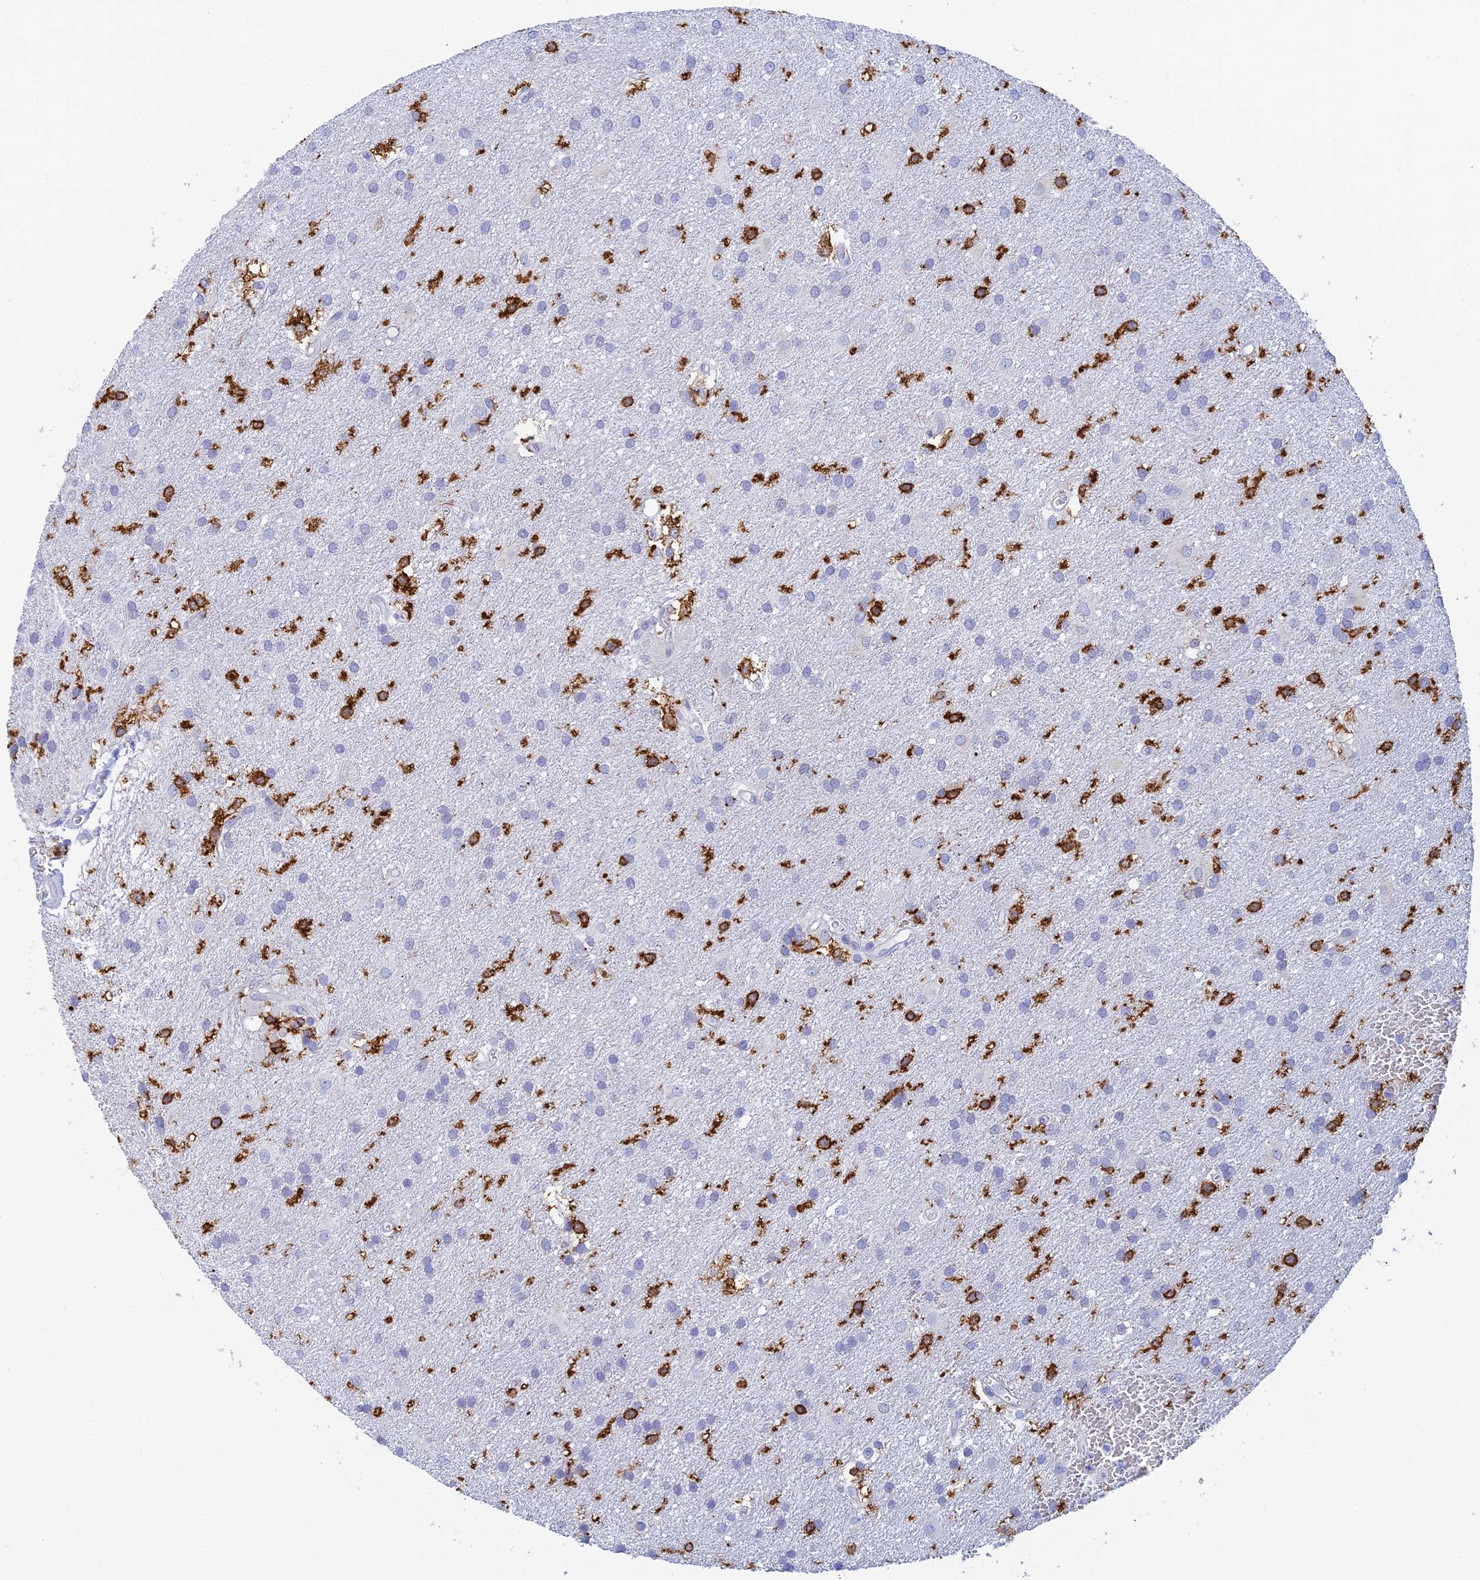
{"staining": {"intensity": "negative", "quantity": "none", "location": "none"}, "tissue": "glioma", "cell_type": "Tumor cells", "image_type": "cancer", "snomed": [{"axis": "morphology", "description": "Glioma, malignant, Low grade"}, {"axis": "topography", "description": "Brain"}], "caption": "Histopathology image shows no protein expression in tumor cells of glioma tissue. Brightfield microscopy of immunohistochemistry (IHC) stained with DAB (3,3'-diaminobenzidine) (brown) and hematoxylin (blue), captured at high magnification.", "gene": "CEP152", "patient": {"sex": "male", "age": 66}}